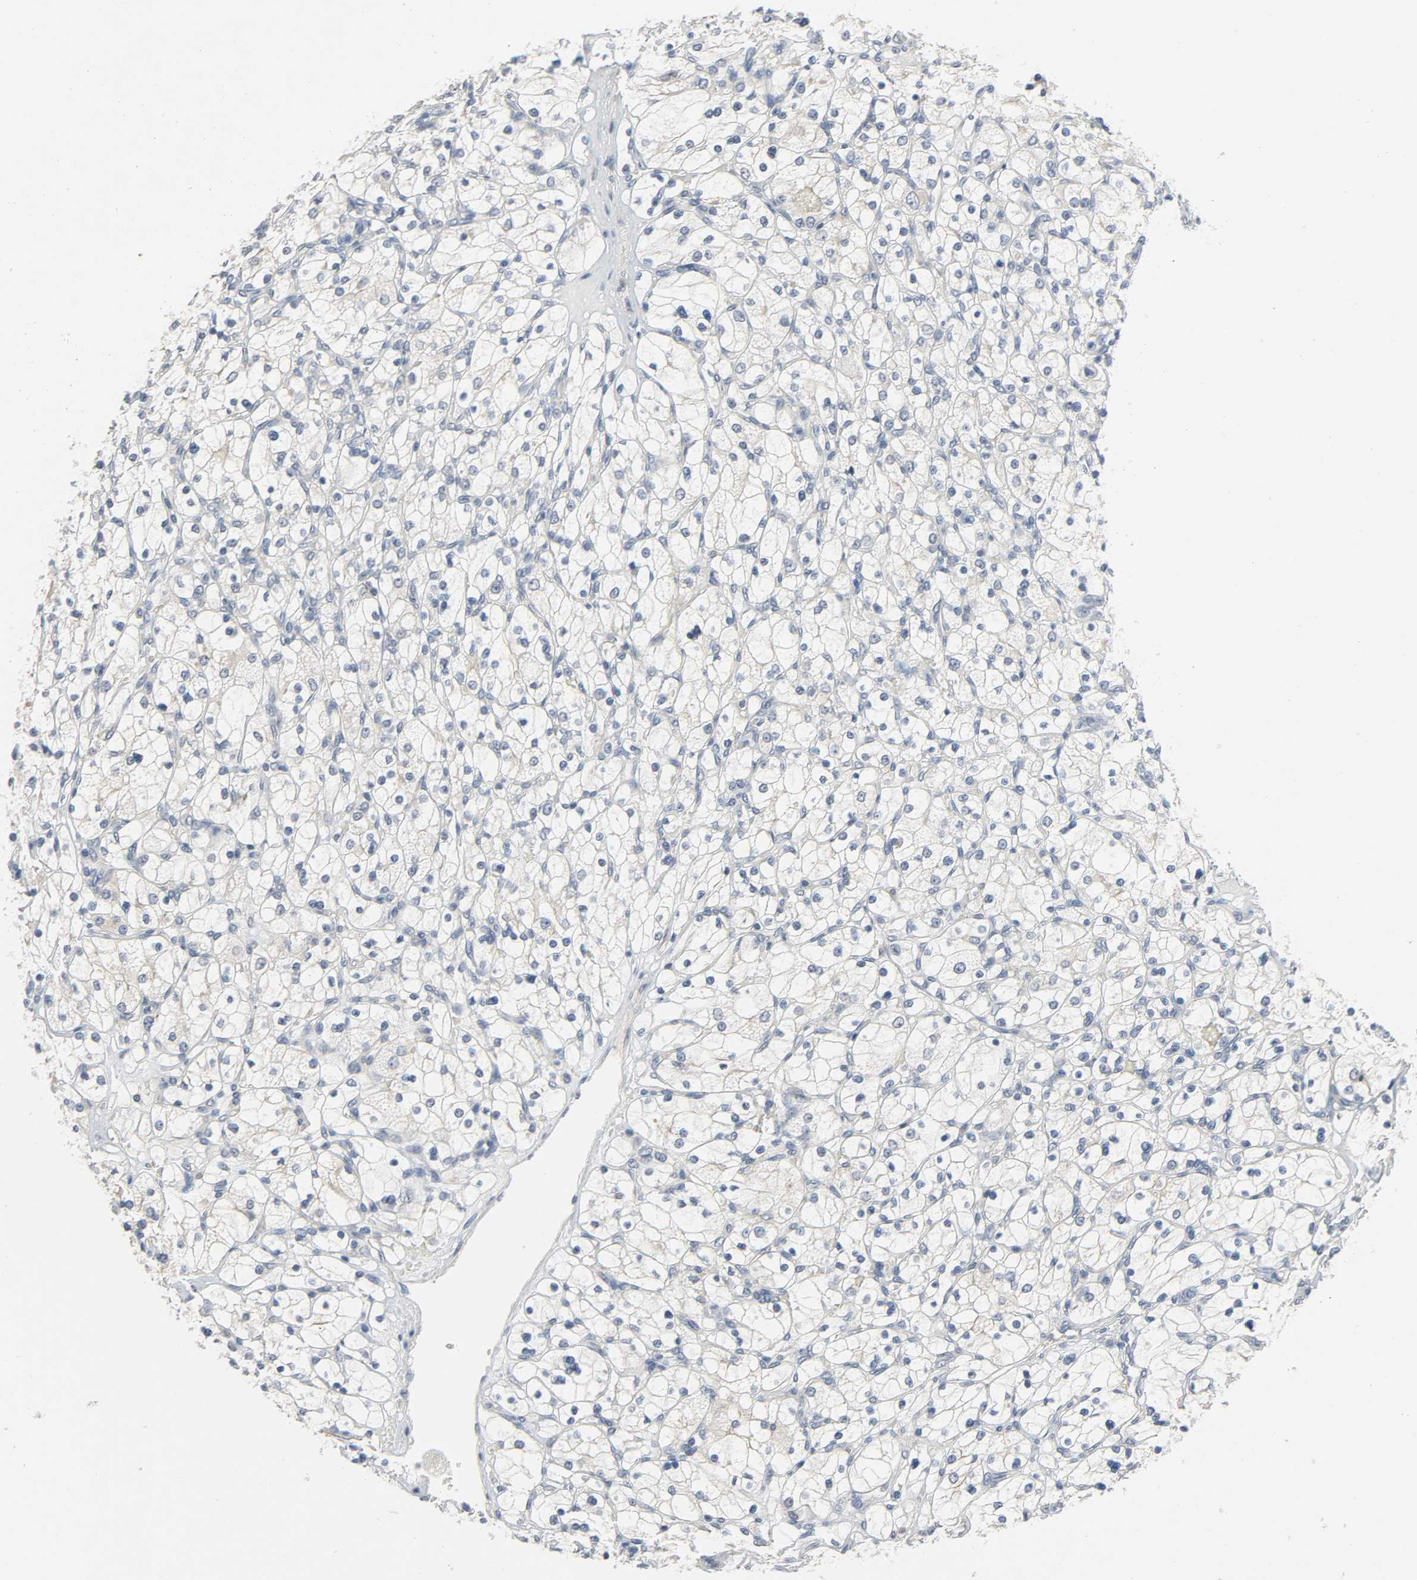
{"staining": {"intensity": "negative", "quantity": "none", "location": "none"}, "tissue": "renal cancer", "cell_type": "Tumor cells", "image_type": "cancer", "snomed": [{"axis": "morphology", "description": "Adenocarcinoma, NOS"}, {"axis": "topography", "description": "Kidney"}], "caption": "An IHC micrograph of renal adenocarcinoma is shown. There is no staining in tumor cells of renal adenocarcinoma.", "gene": "CD4", "patient": {"sex": "female", "age": 83}}